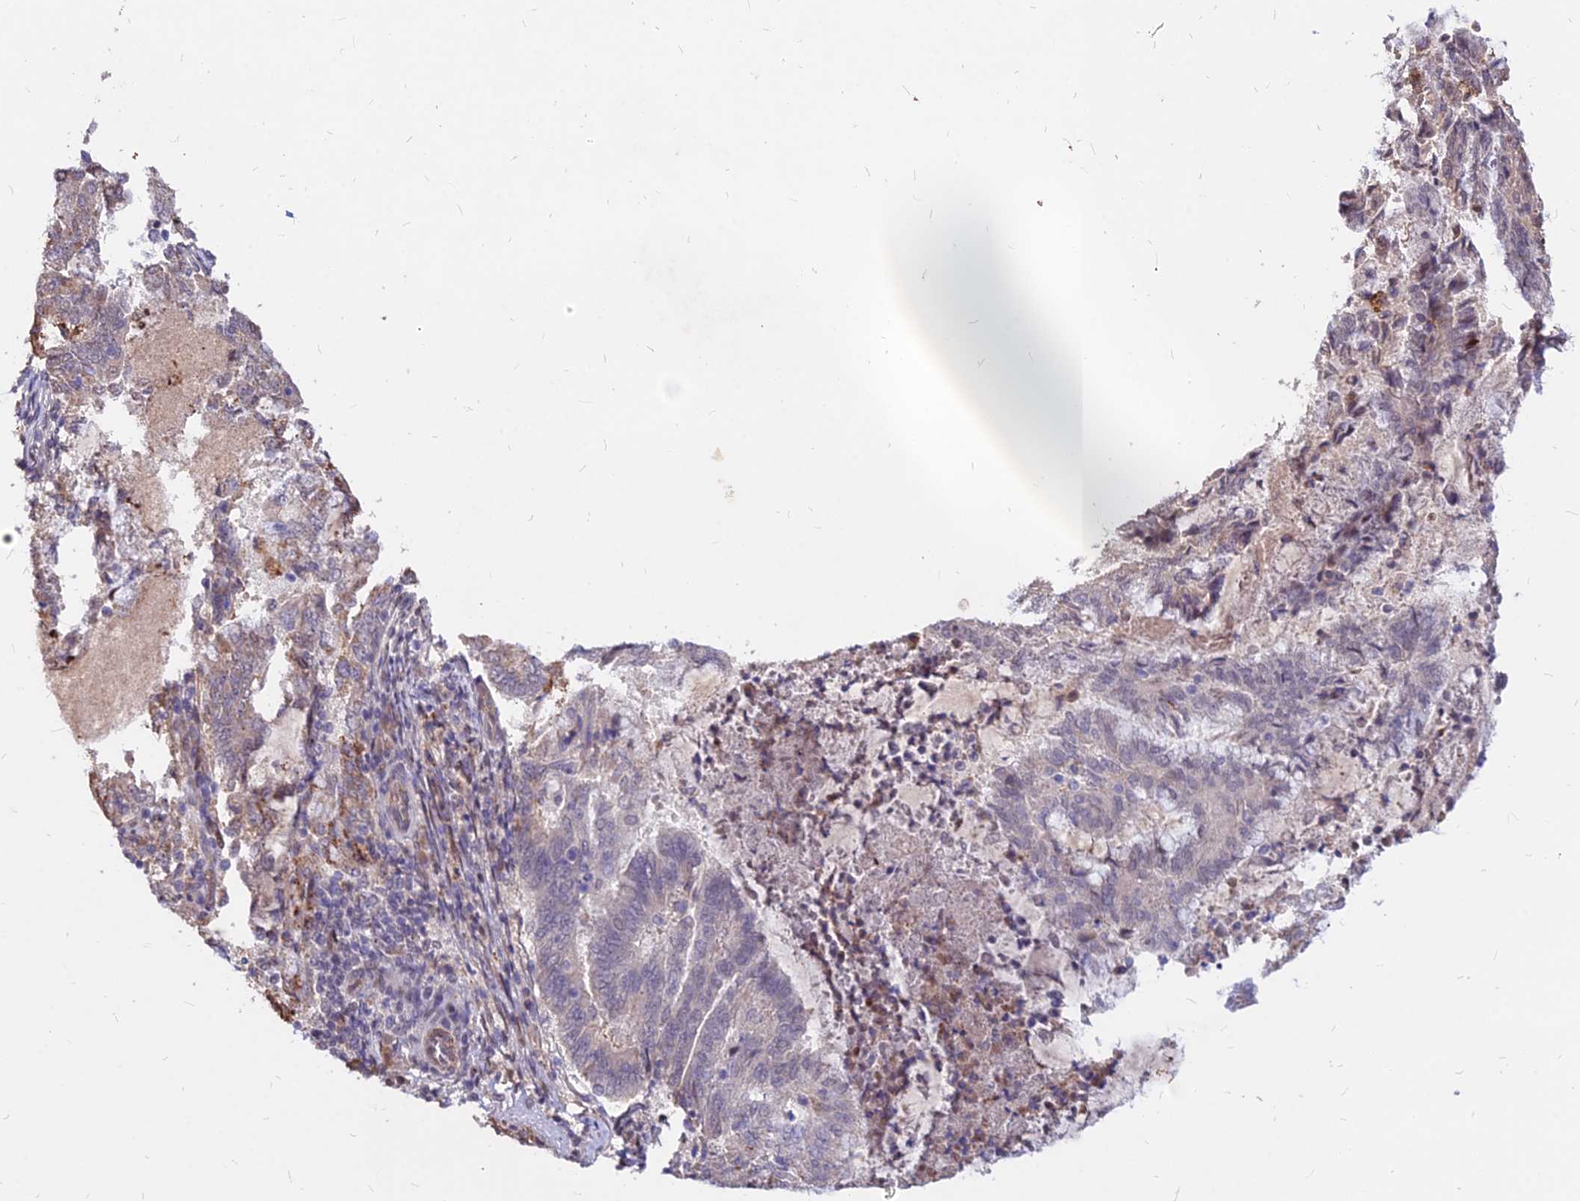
{"staining": {"intensity": "moderate", "quantity": "<25%", "location": "cytoplasmic/membranous"}, "tissue": "endometrial cancer", "cell_type": "Tumor cells", "image_type": "cancer", "snomed": [{"axis": "morphology", "description": "Adenocarcinoma, NOS"}, {"axis": "topography", "description": "Endometrium"}], "caption": "Immunohistochemistry of human endometrial cancer (adenocarcinoma) reveals low levels of moderate cytoplasmic/membranous expression in about <25% of tumor cells. Using DAB (brown) and hematoxylin (blue) stains, captured at high magnification using brightfield microscopy.", "gene": "C11orf68", "patient": {"sex": "female", "age": 80}}